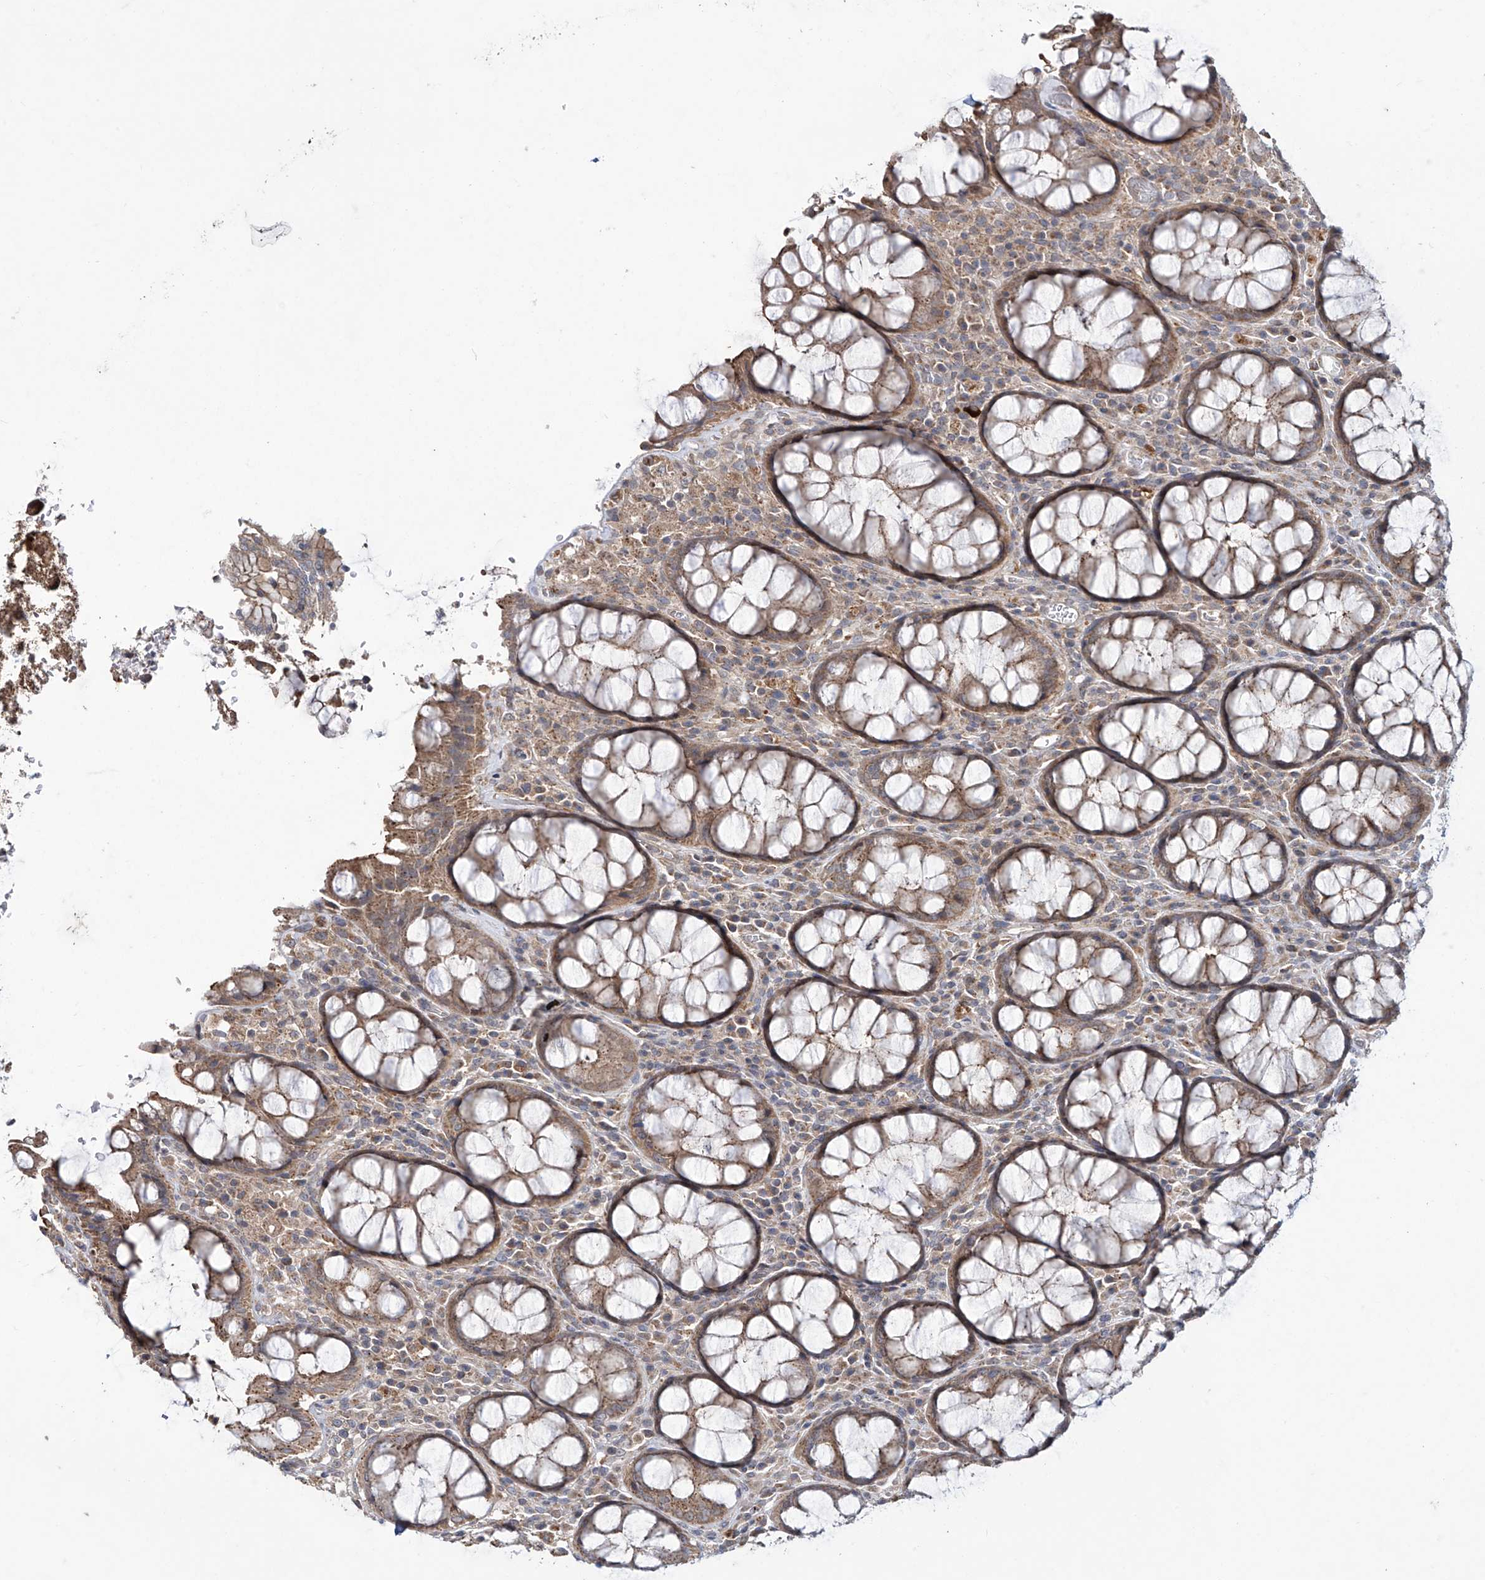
{"staining": {"intensity": "moderate", "quantity": ">75%", "location": "cytoplasmic/membranous"}, "tissue": "rectum", "cell_type": "Glandular cells", "image_type": "normal", "snomed": [{"axis": "morphology", "description": "Normal tissue, NOS"}, {"axis": "topography", "description": "Rectum"}], "caption": "Glandular cells reveal medium levels of moderate cytoplasmic/membranous expression in about >75% of cells in normal rectum.", "gene": "TRIM60", "patient": {"sex": "male", "age": 64}}